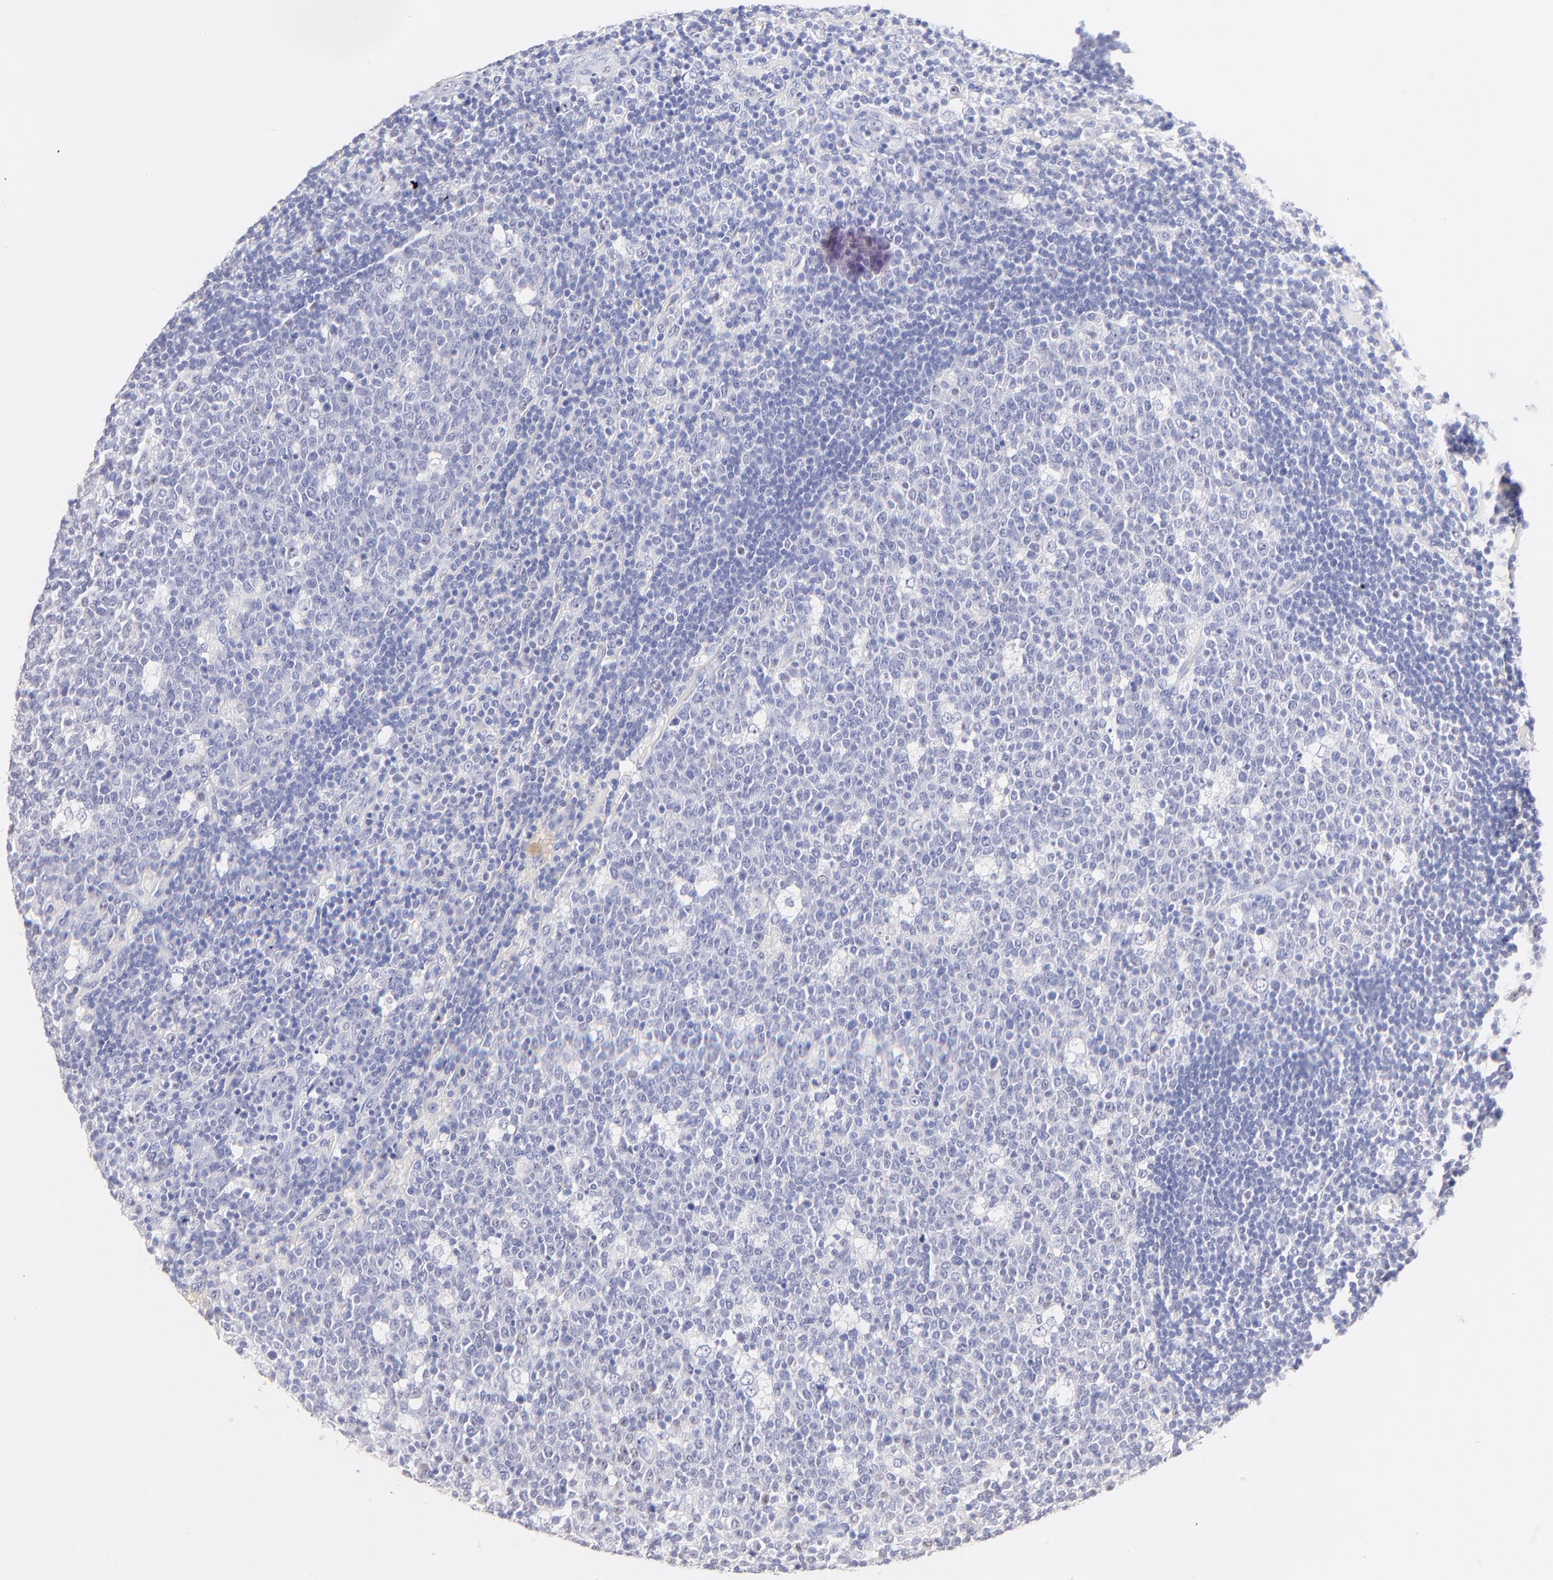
{"staining": {"intensity": "negative", "quantity": "none", "location": "none"}, "tissue": "lymph node", "cell_type": "Germinal center cells", "image_type": "normal", "snomed": [{"axis": "morphology", "description": "Normal tissue, NOS"}, {"axis": "topography", "description": "Lymph node"}, {"axis": "topography", "description": "Salivary gland"}], "caption": "Lymph node stained for a protein using IHC exhibits no expression germinal center cells.", "gene": "RAB3A", "patient": {"sex": "male", "age": 8}}